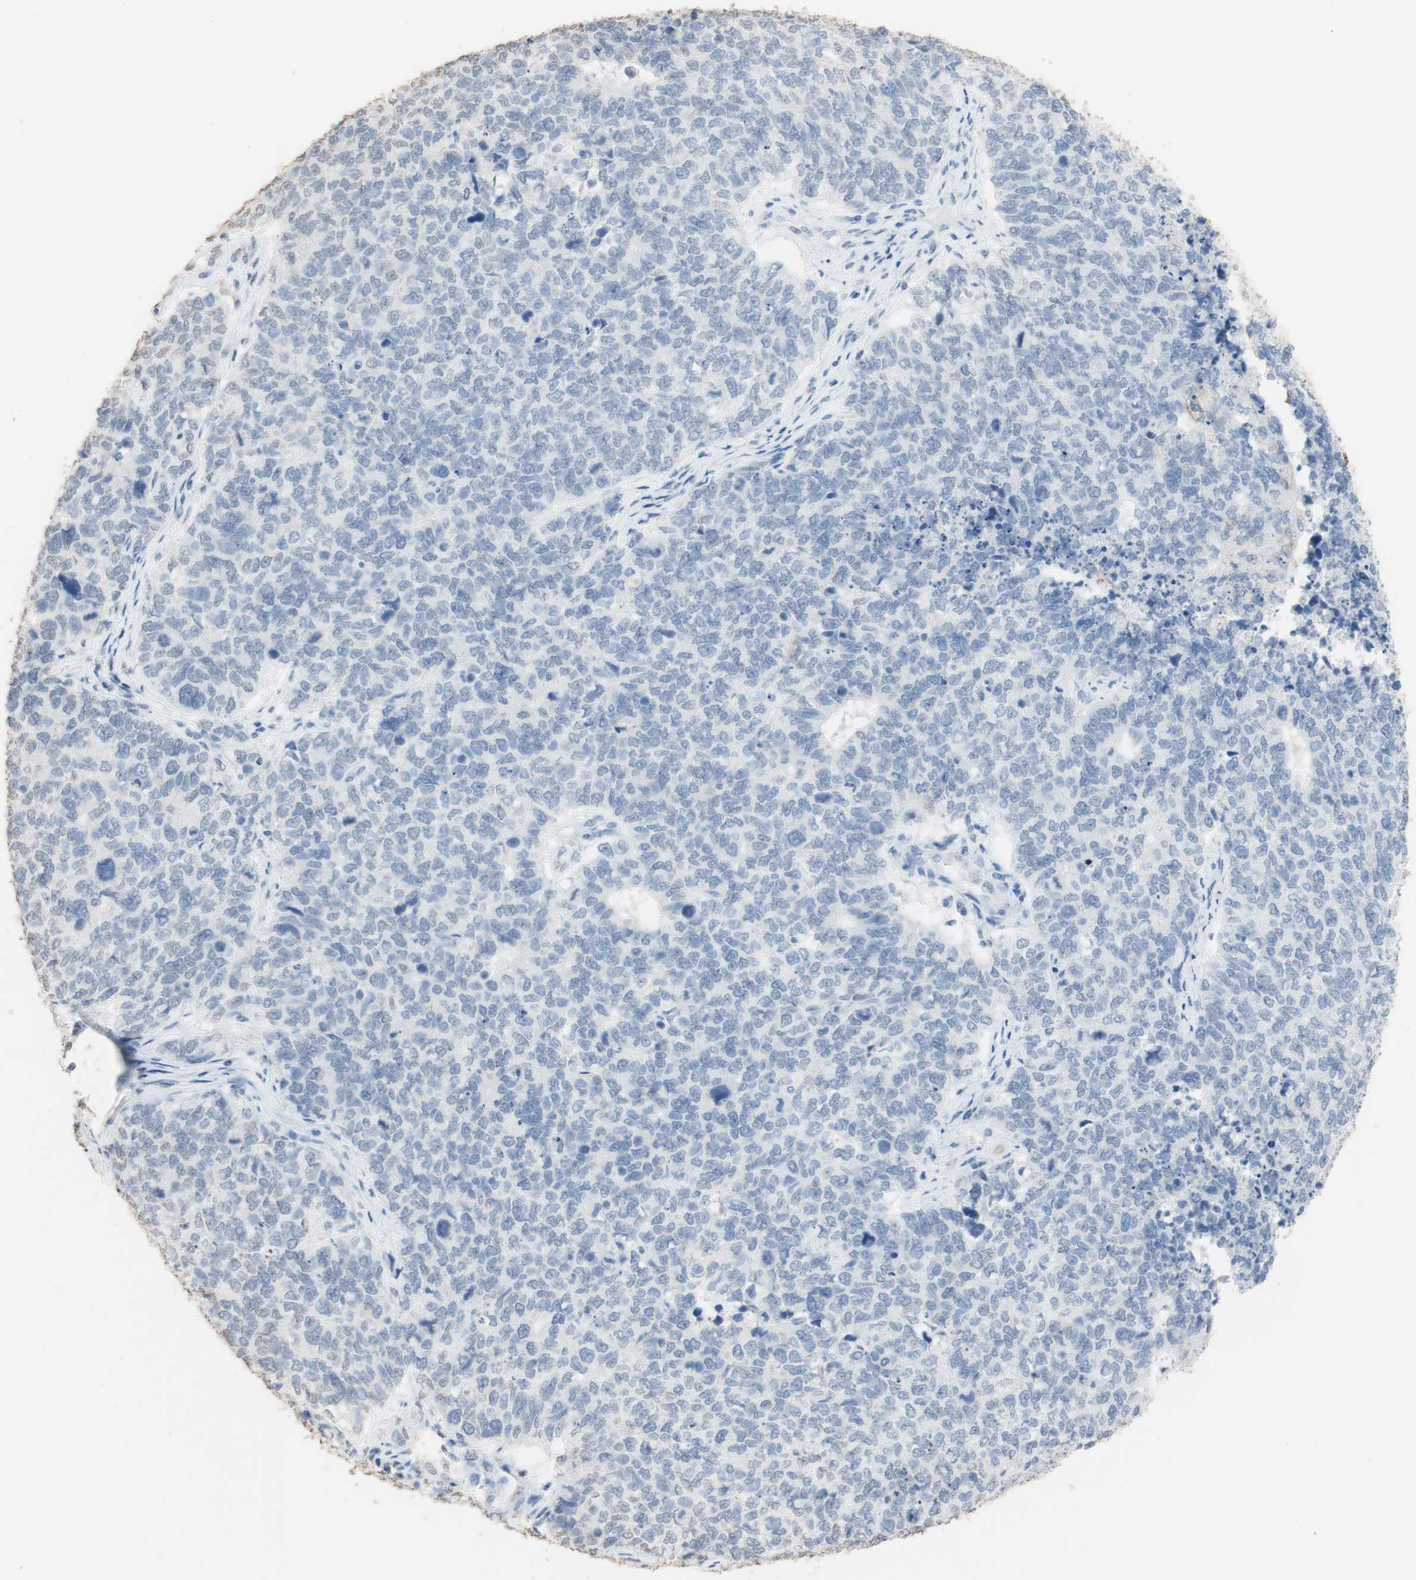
{"staining": {"intensity": "negative", "quantity": "none", "location": "none"}, "tissue": "cervical cancer", "cell_type": "Tumor cells", "image_type": "cancer", "snomed": [{"axis": "morphology", "description": "Squamous cell carcinoma, NOS"}, {"axis": "topography", "description": "Cervix"}], "caption": "IHC of cervical squamous cell carcinoma exhibits no staining in tumor cells.", "gene": "L1CAM", "patient": {"sex": "female", "age": 63}}